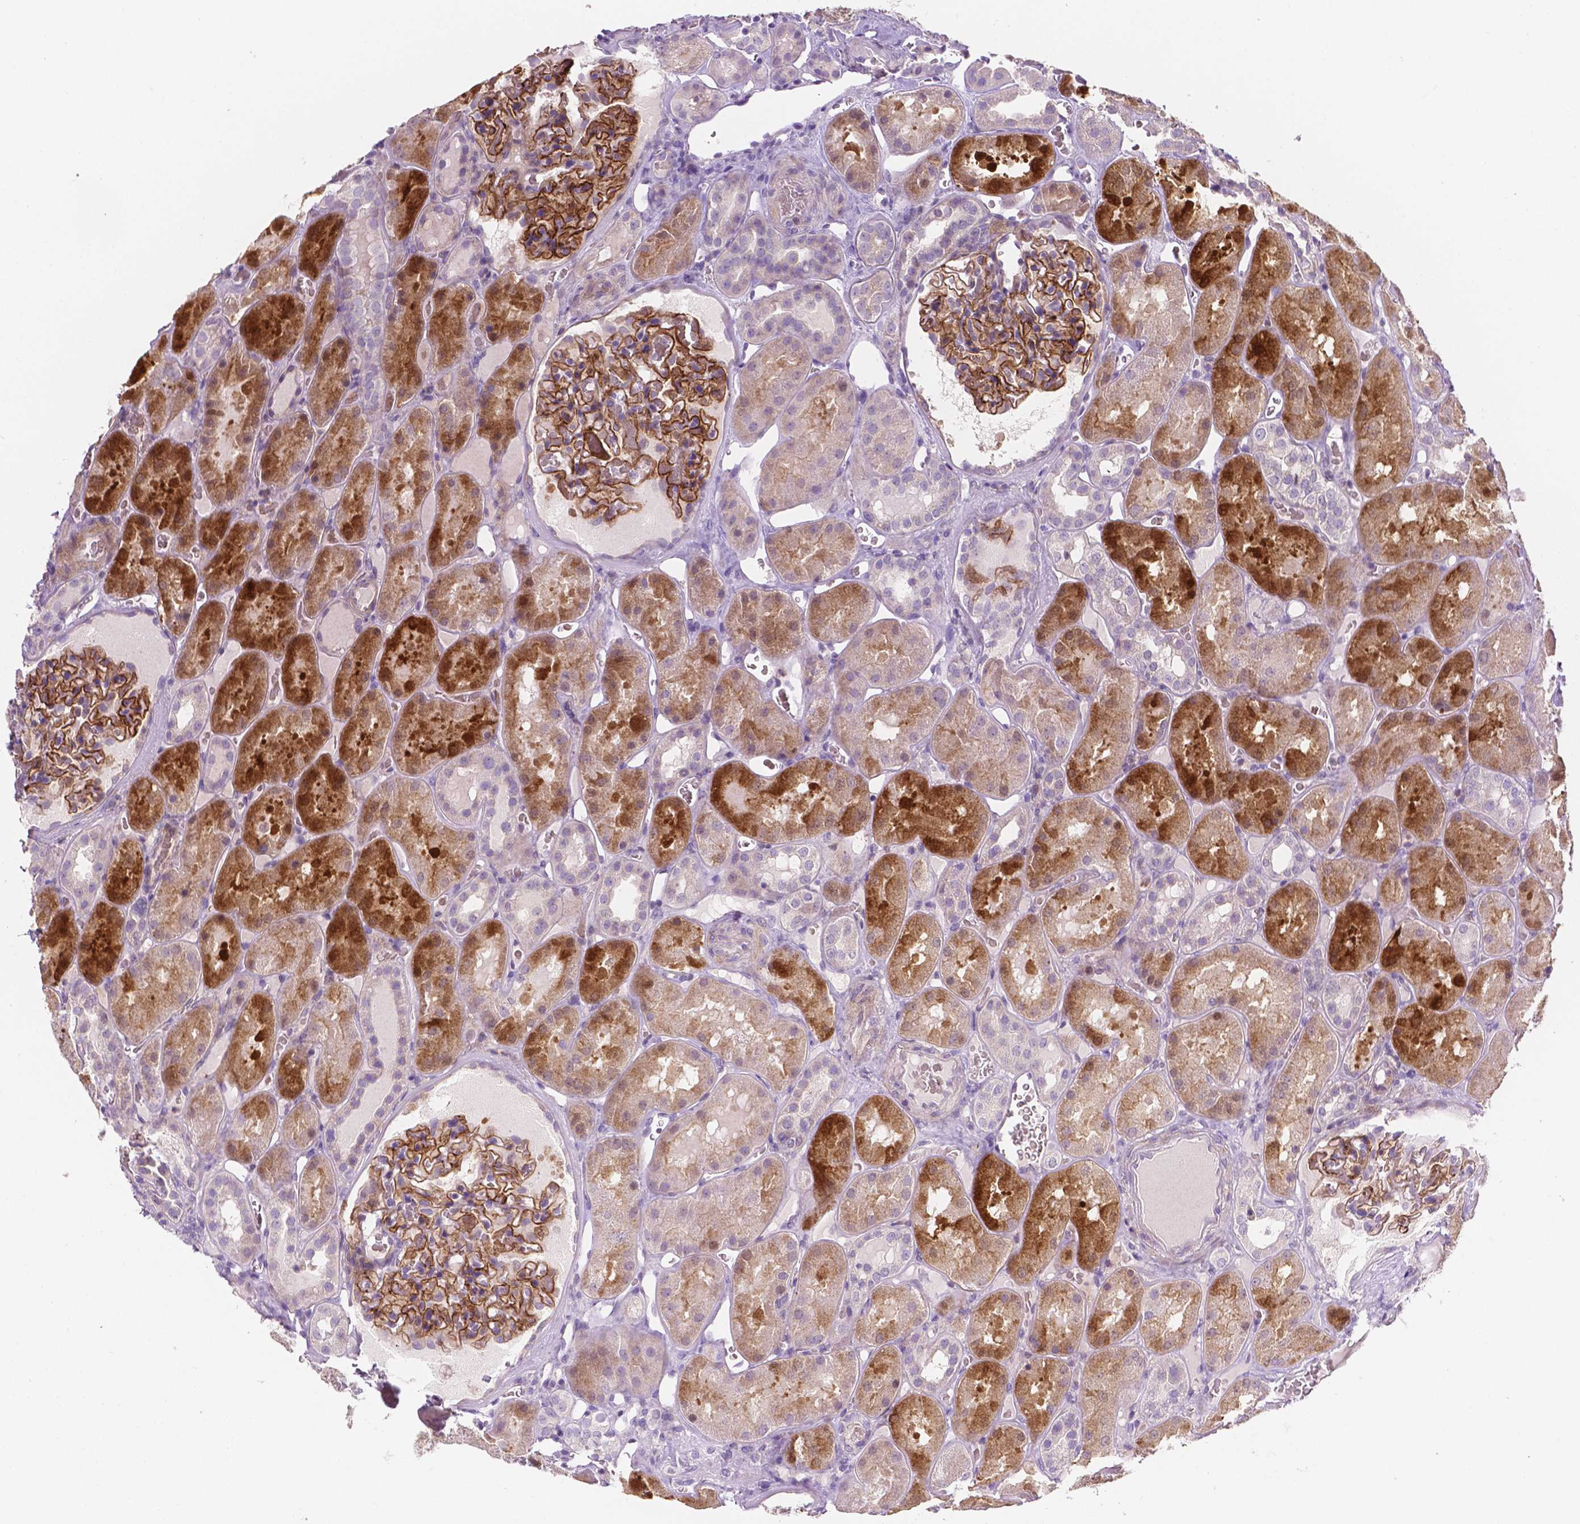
{"staining": {"intensity": "strong", "quantity": "25%-75%", "location": "cytoplasmic/membranous"}, "tissue": "kidney", "cell_type": "Cells in glomeruli", "image_type": "normal", "snomed": [{"axis": "morphology", "description": "Normal tissue, NOS"}, {"axis": "topography", "description": "Kidney"}], "caption": "Unremarkable kidney shows strong cytoplasmic/membranous staining in about 25%-75% of cells in glomeruli.", "gene": "EGFR", "patient": {"sex": "male", "age": 73}}